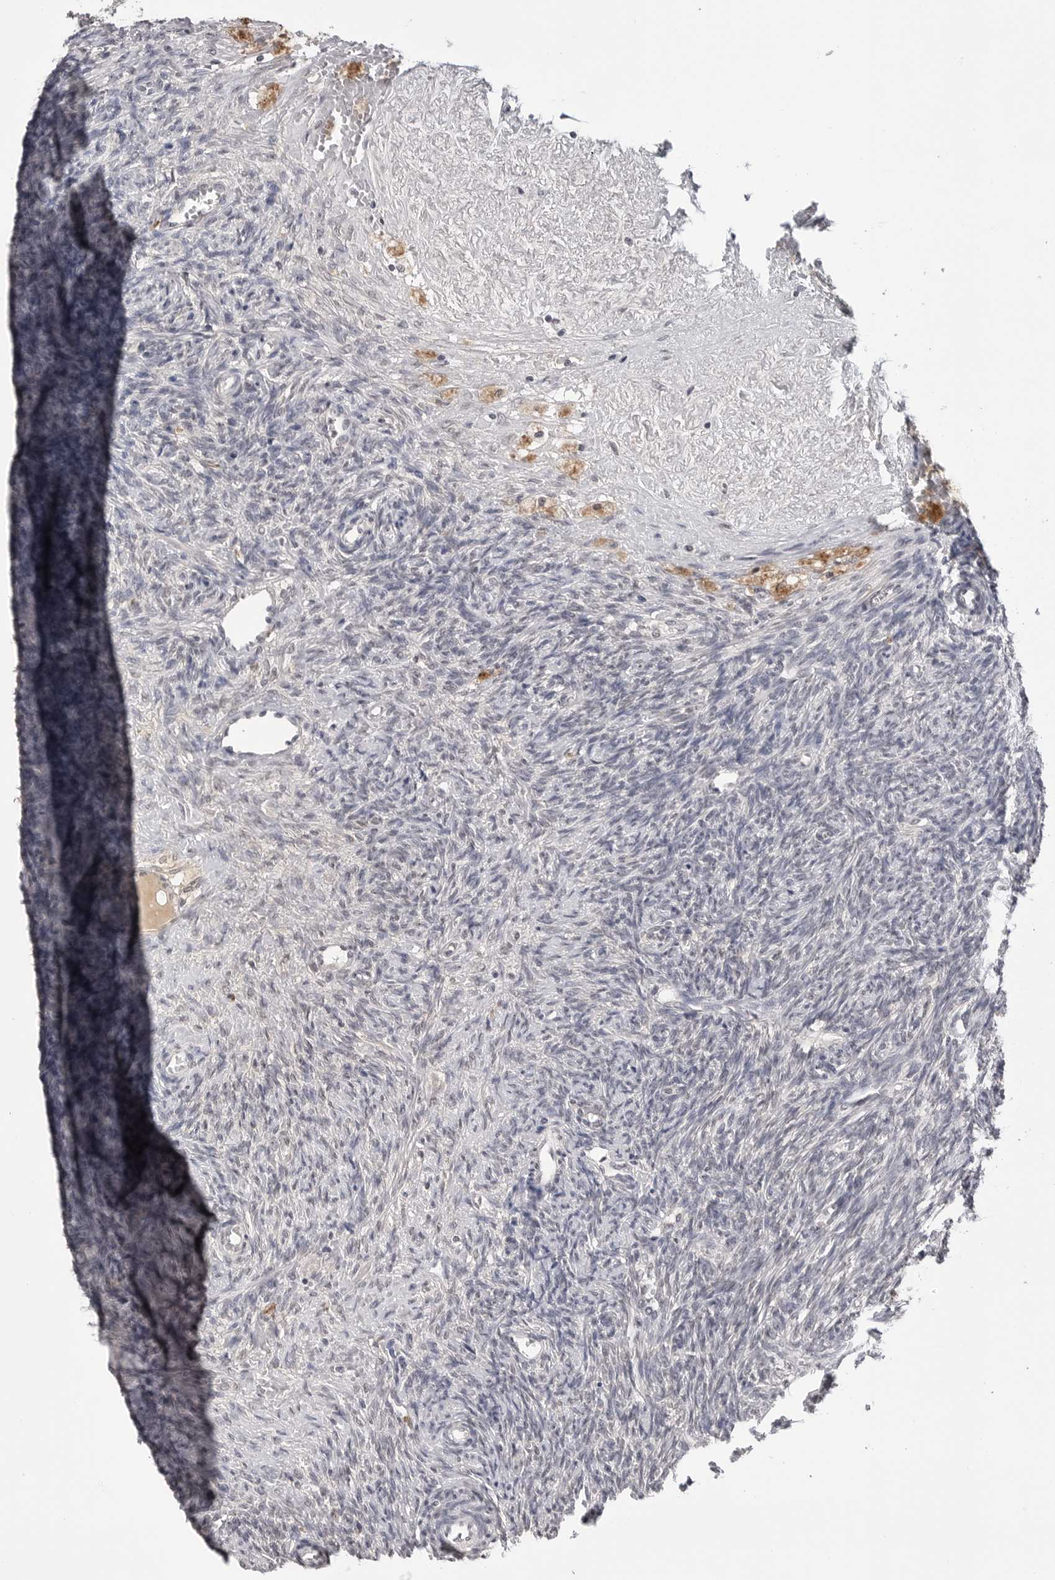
{"staining": {"intensity": "negative", "quantity": "none", "location": "none"}, "tissue": "ovary", "cell_type": "Ovarian stroma cells", "image_type": "normal", "snomed": [{"axis": "morphology", "description": "Normal tissue, NOS"}, {"axis": "topography", "description": "Ovary"}], "caption": "IHC photomicrograph of normal ovary: ovary stained with DAB (3,3'-diaminobenzidine) demonstrates no significant protein expression in ovarian stroma cells.", "gene": "CDK20", "patient": {"sex": "female", "age": 41}}